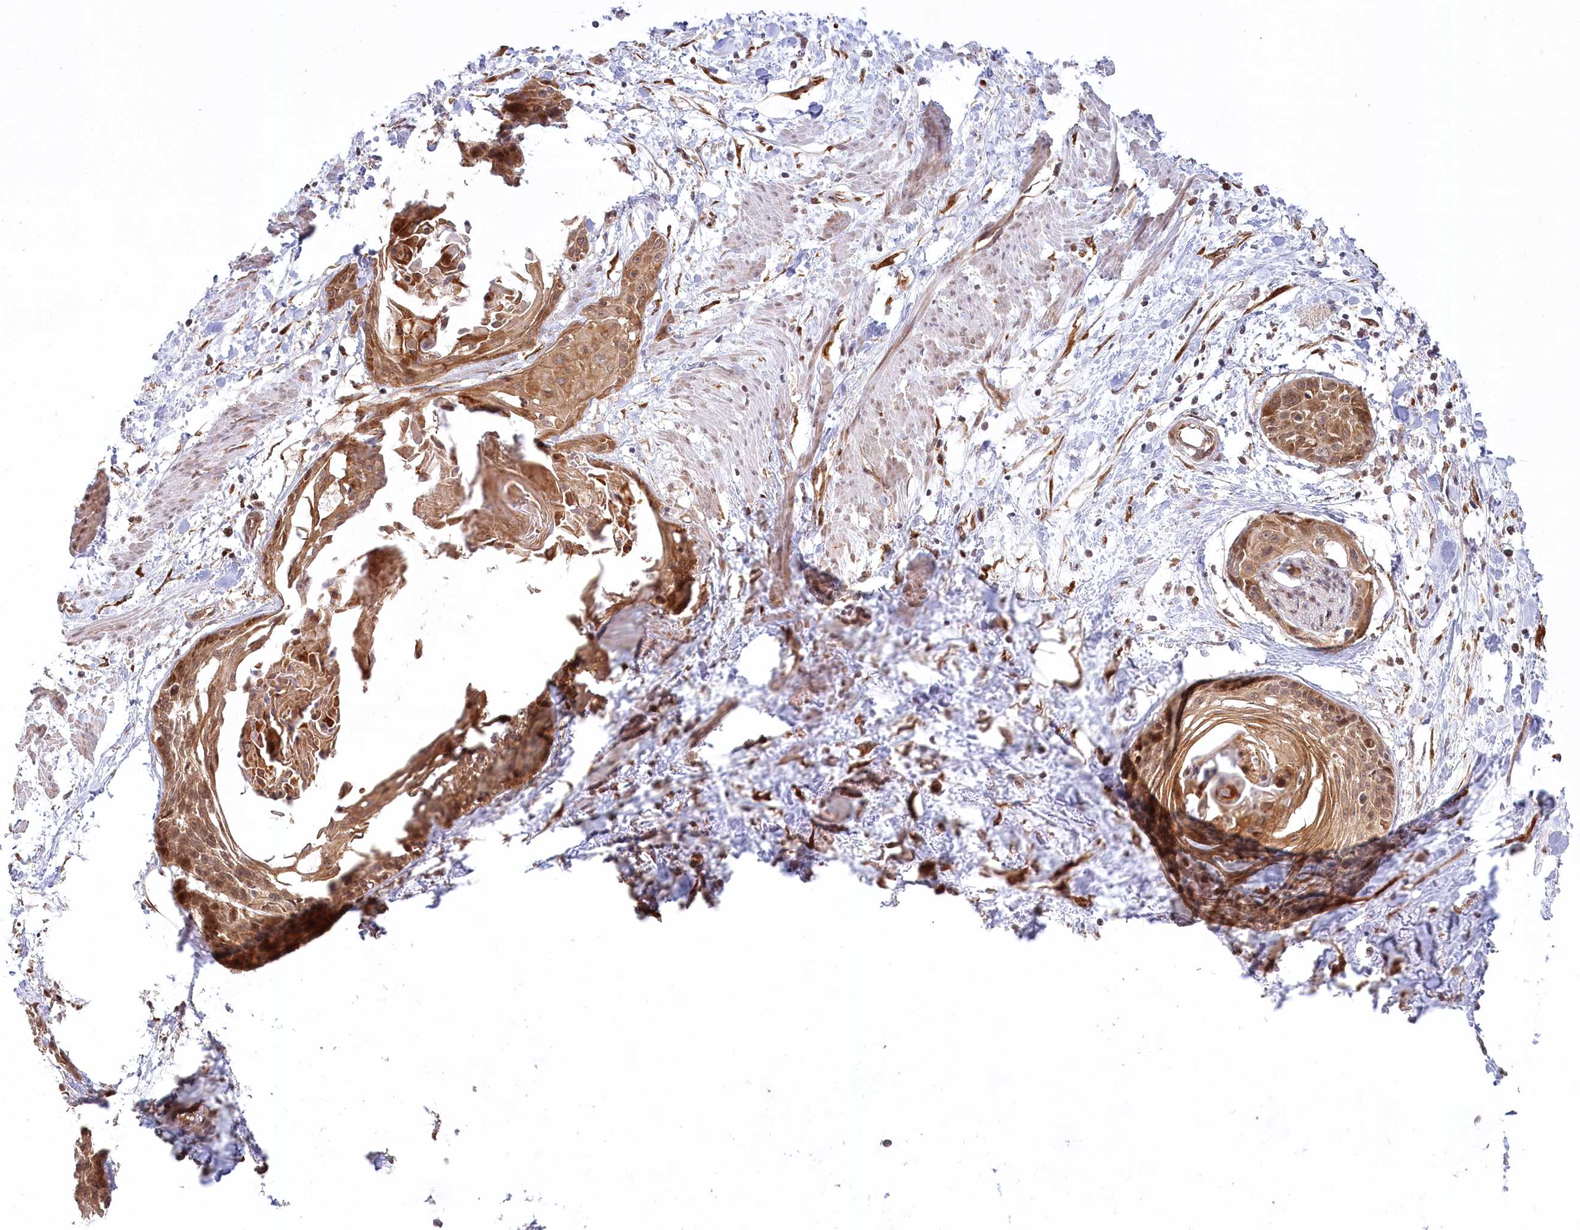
{"staining": {"intensity": "moderate", "quantity": ">75%", "location": "cytoplasmic/membranous,nuclear"}, "tissue": "cervical cancer", "cell_type": "Tumor cells", "image_type": "cancer", "snomed": [{"axis": "morphology", "description": "Squamous cell carcinoma, NOS"}, {"axis": "topography", "description": "Cervix"}], "caption": "This is a histology image of immunohistochemistry (IHC) staining of cervical squamous cell carcinoma, which shows moderate expression in the cytoplasmic/membranous and nuclear of tumor cells.", "gene": "CEP70", "patient": {"sex": "female", "age": 57}}